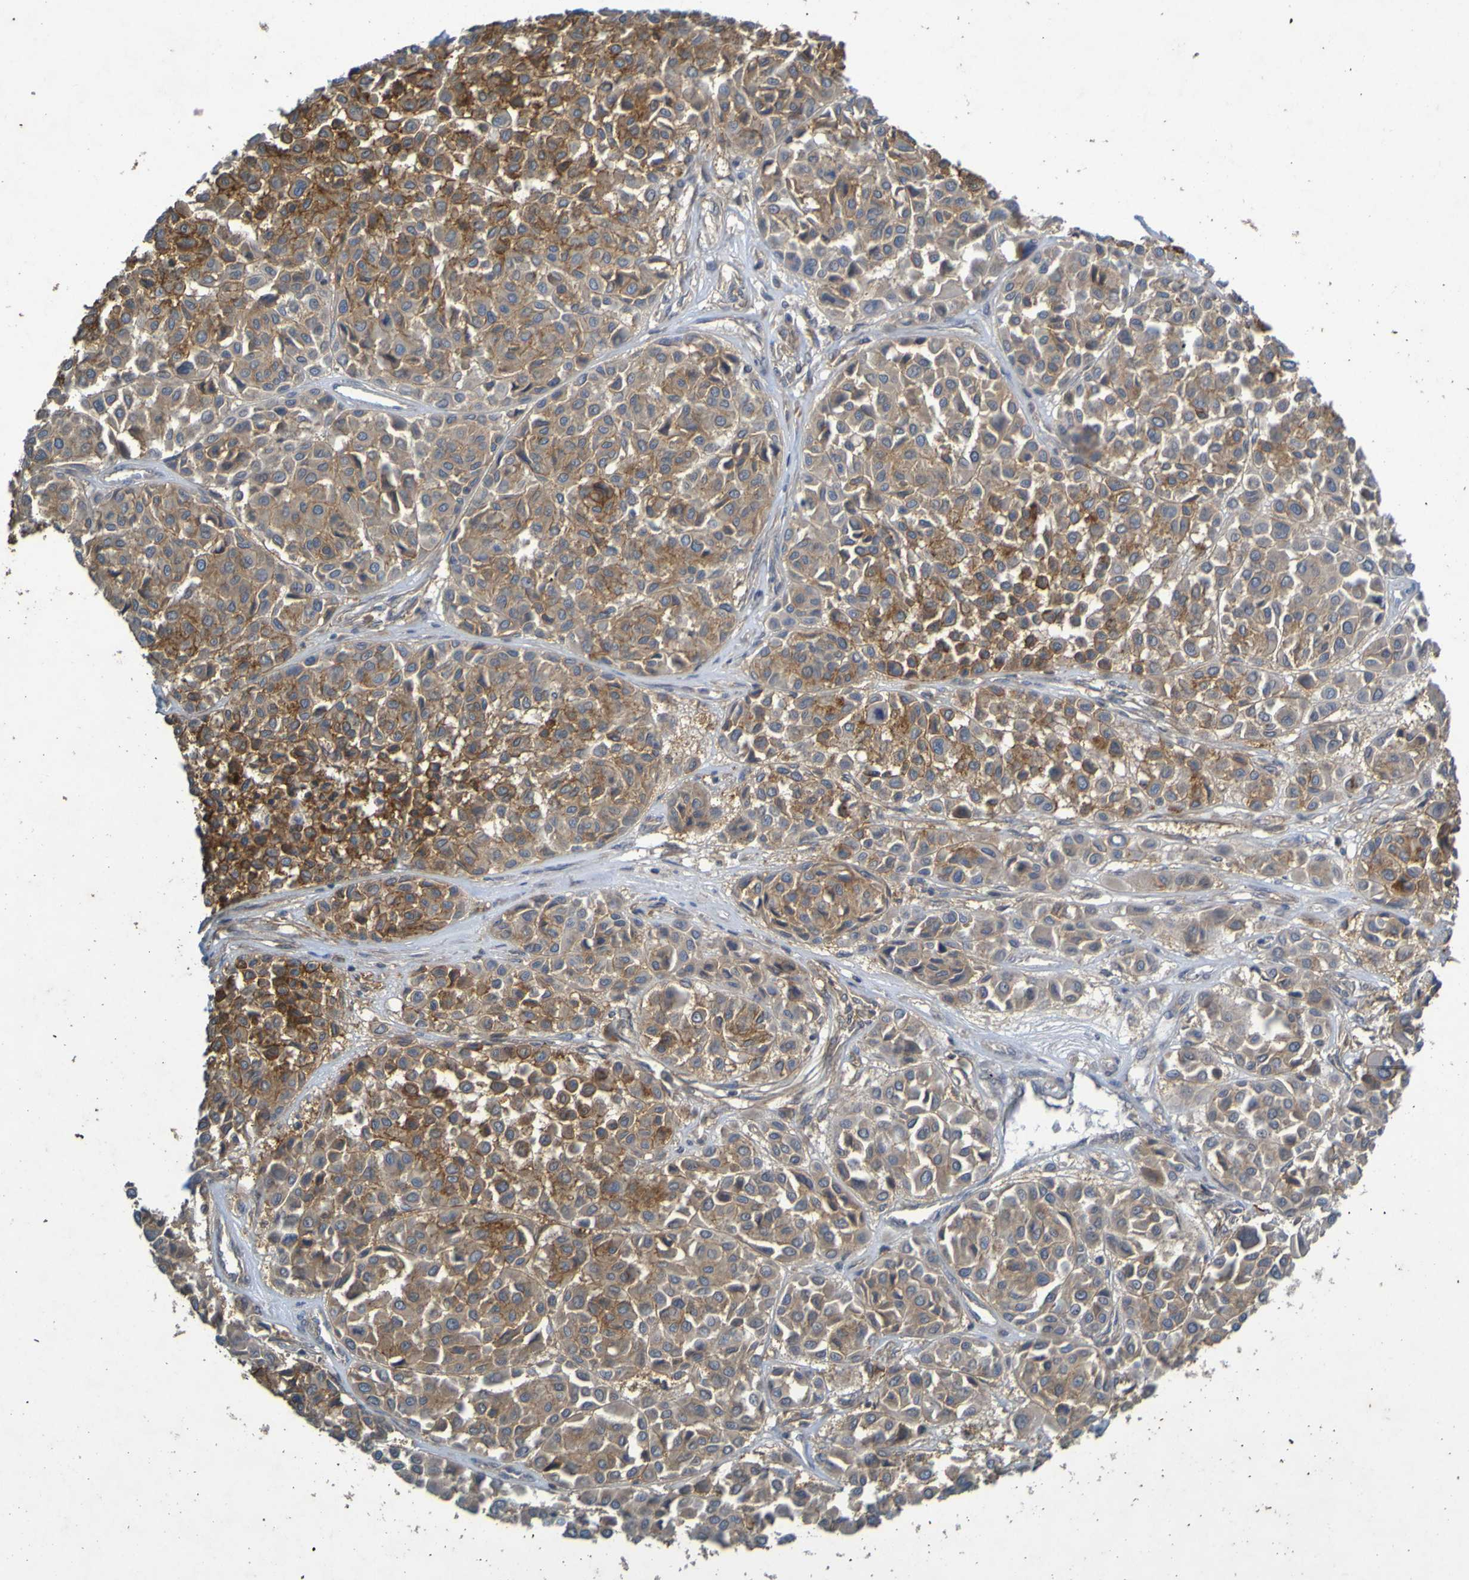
{"staining": {"intensity": "moderate", "quantity": ">75%", "location": "cytoplasmic/membranous"}, "tissue": "melanoma", "cell_type": "Tumor cells", "image_type": "cancer", "snomed": [{"axis": "morphology", "description": "Malignant melanoma, Metastatic site"}, {"axis": "topography", "description": "Soft tissue"}], "caption": "There is medium levels of moderate cytoplasmic/membranous staining in tumor cells of melanoma, as demonstrated by immunohistochemical staining (brown color).", "gene": "B3GAT2", "patient": {"sex": "male", "age": 41}}